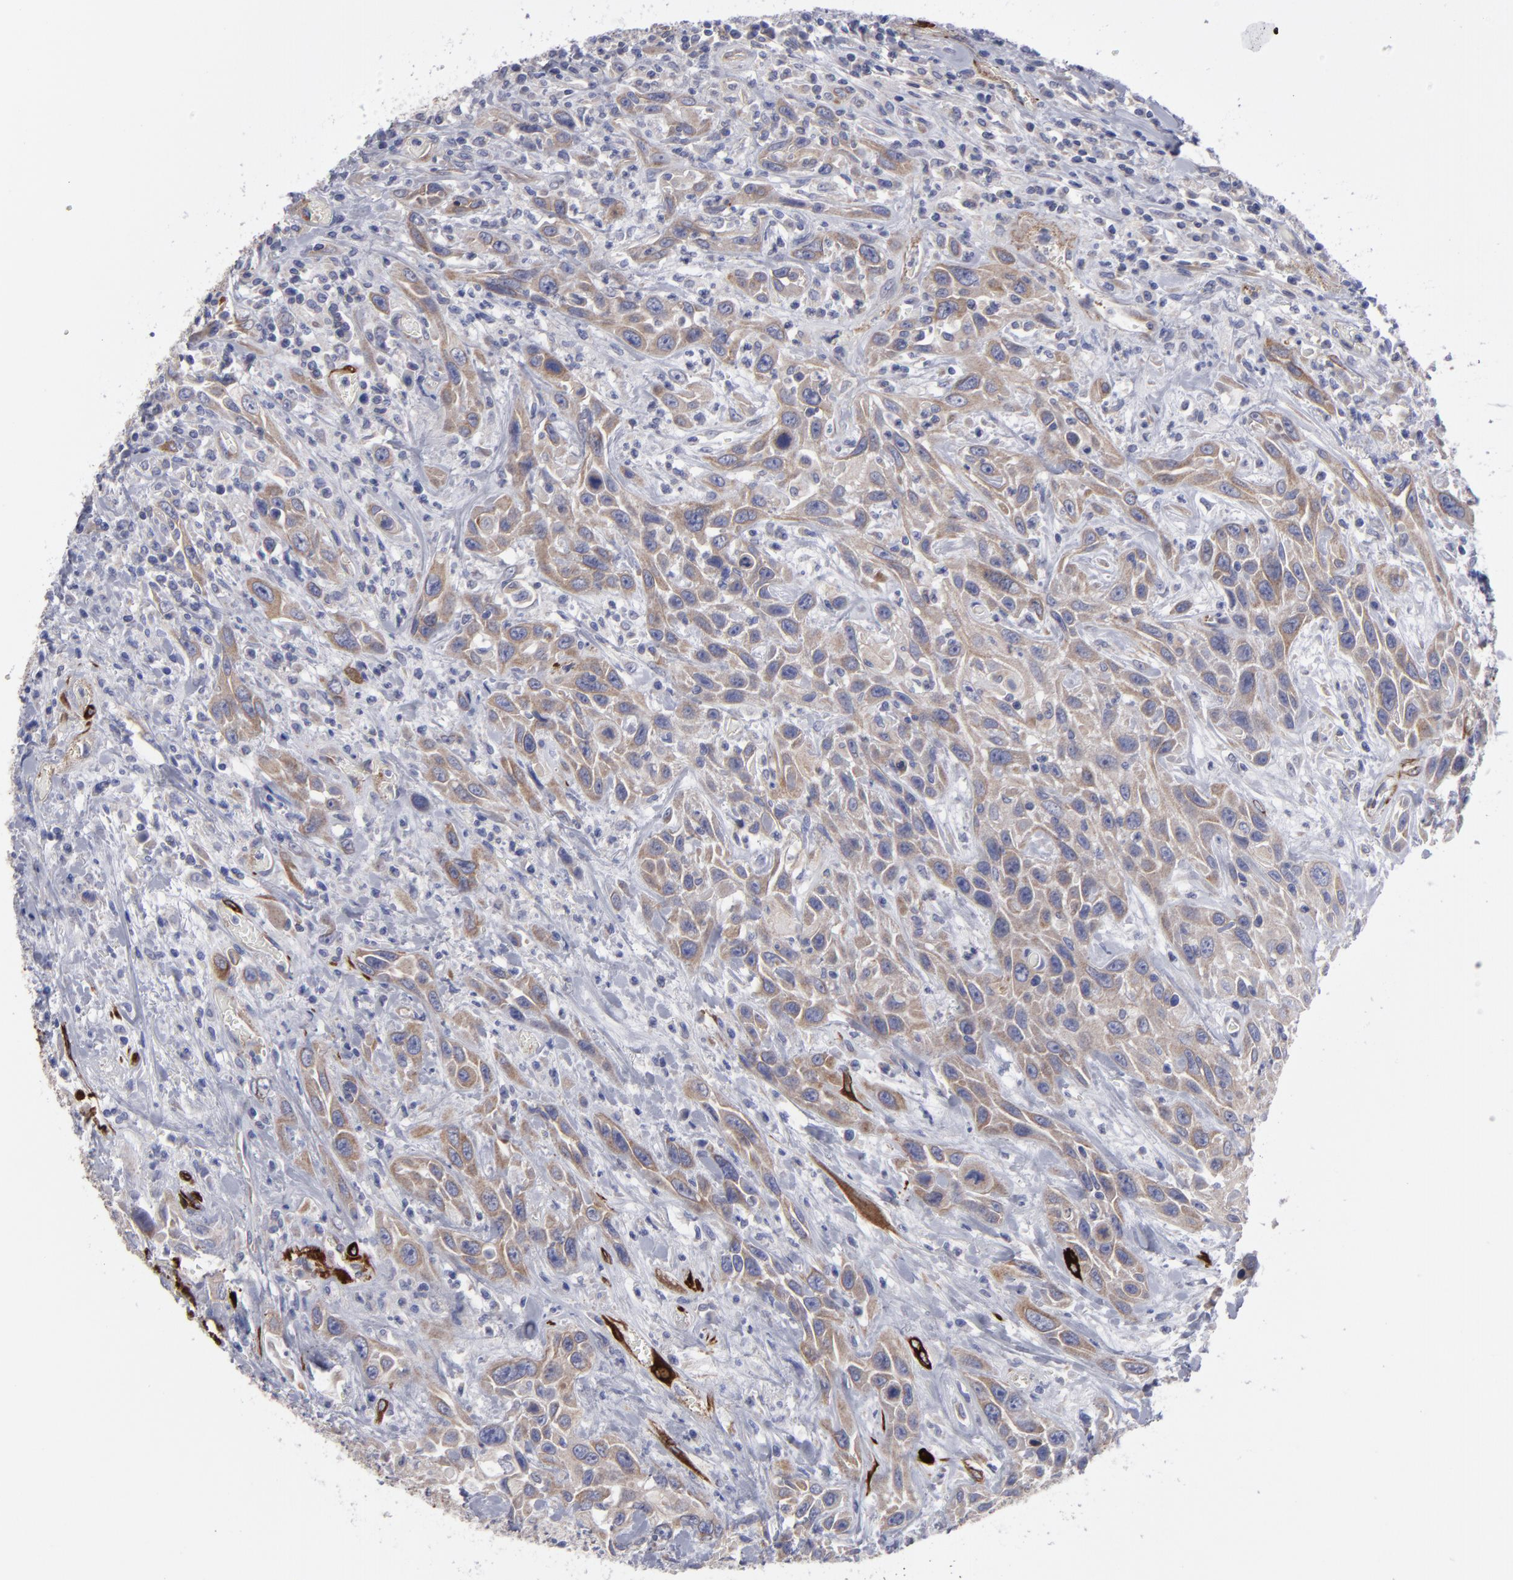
{"staining": {"intensity": "weak", "quantity": ">75%", "location": "cytoplasmic/membranous"}, "tissue": "urothelial cancer", "cell_type": "Tumor cells", "image_type": "cancer", "snomed": [{"axis": "morphology", "description": "Urothelial carcinoma, High grade"}, {"axis": "topography", "description": "Urinary bladder"}], "caption": "The histopathology image exhibits staining of urothelial carcinoma (high-grade), revealing weak cytoplasmic/membranous protein expression (brown color) within tumor cells.", "gene": "SLMAP", "patient": {"sex": "female", "age": 84}}